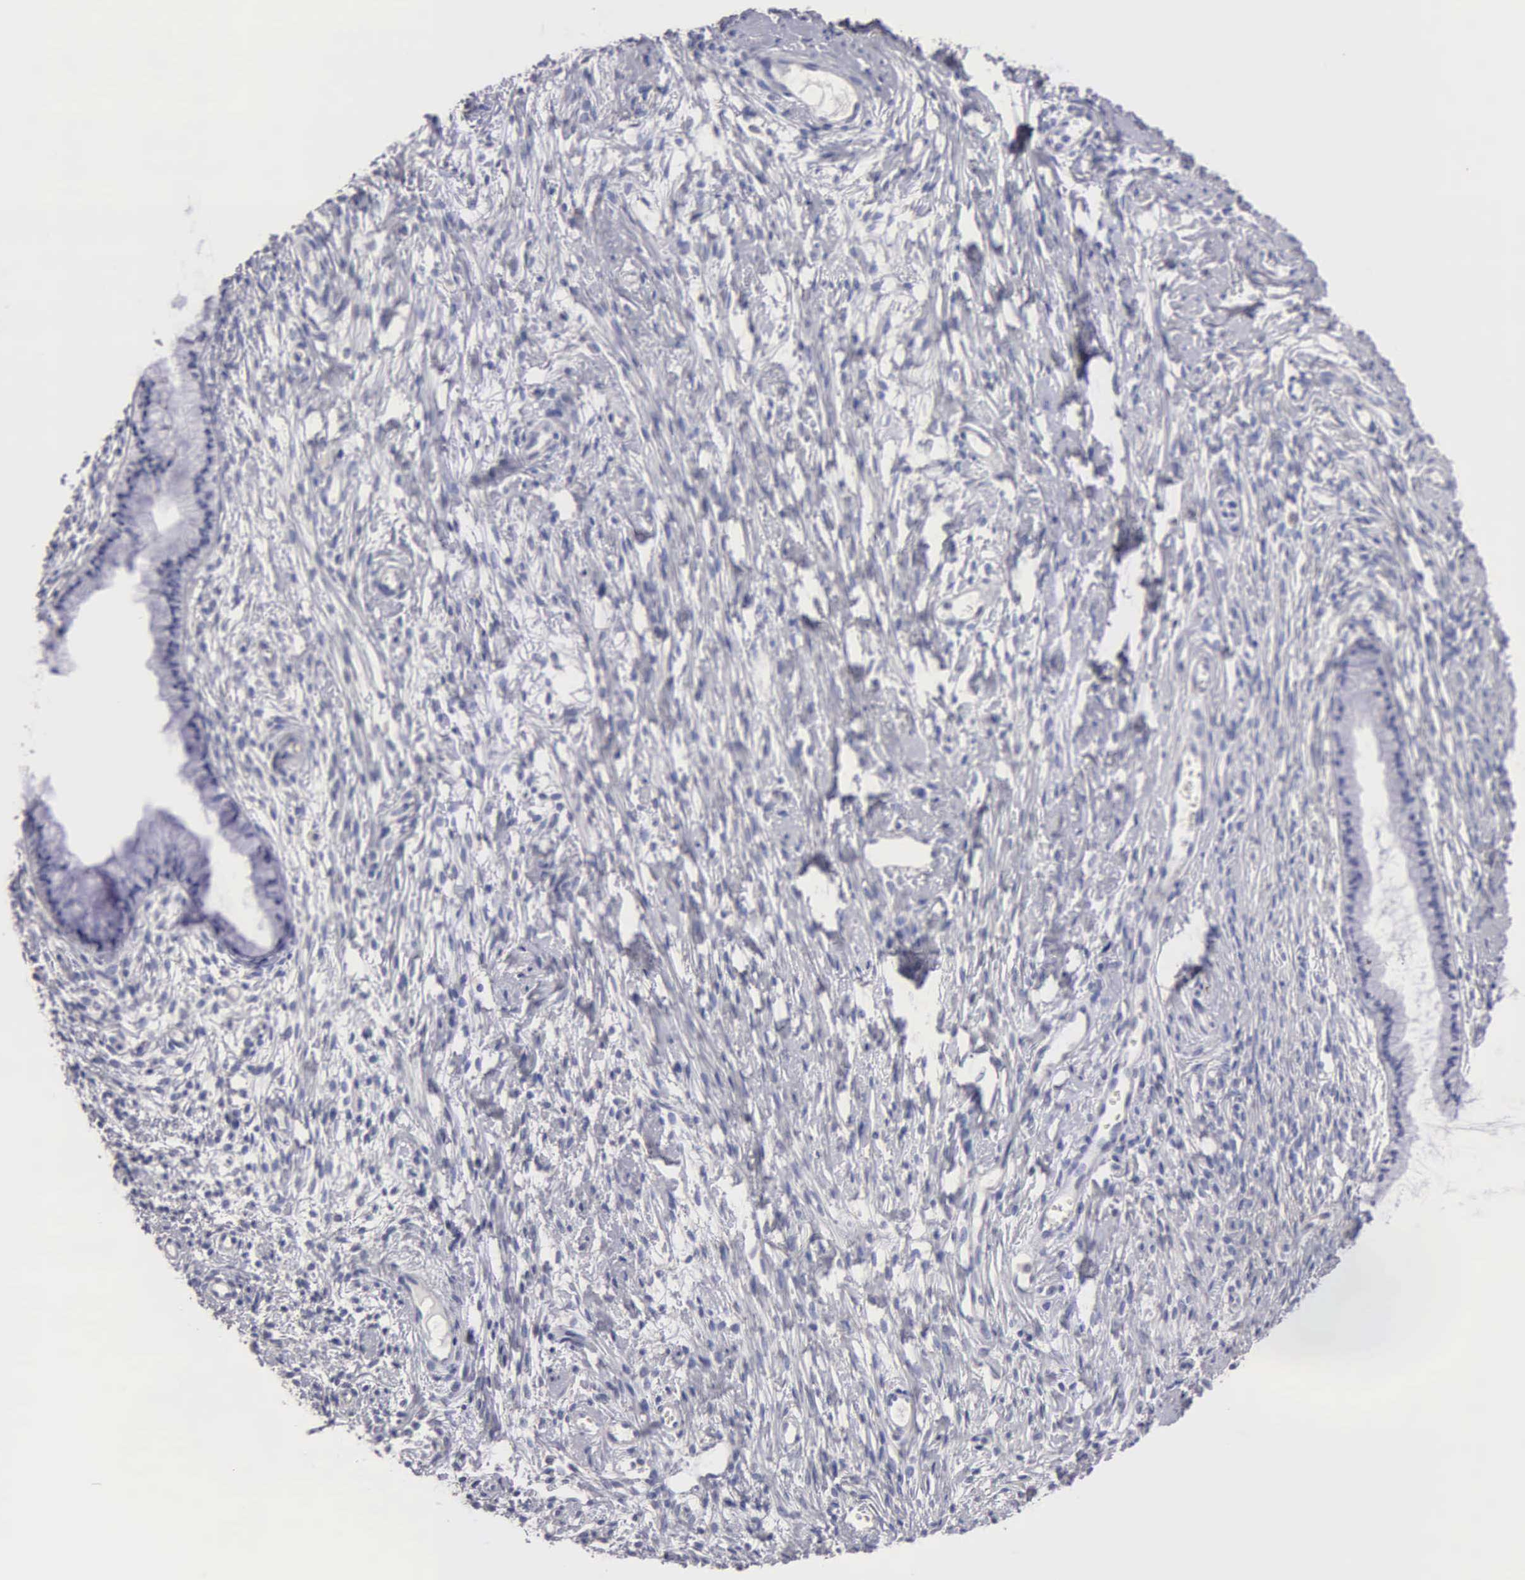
{"staining": {"intensity": "negative", "quantity": "none", "location": "none"}, "tissue": "cervix", "cell_type": "Glandular cells", "image_type": "normal", "snomed": [{"axis": "morphology", "description": "Normal tissue, NOS"}, {"axis": "topography", "description": "Cervix"}], "caption": "DAB (3,3'-diaminobenzidine) immunohistochemical staining of unremarkable human cervix demonstrates no significant positivity in glandular cells. The staining was performed using DAB to visualize the protein expression in brown, while the nuclei were stained in blue with hematoxylin (Magnification: 20x).", "gene": "APP", "patient": {"sex": "female", "age": 70}}